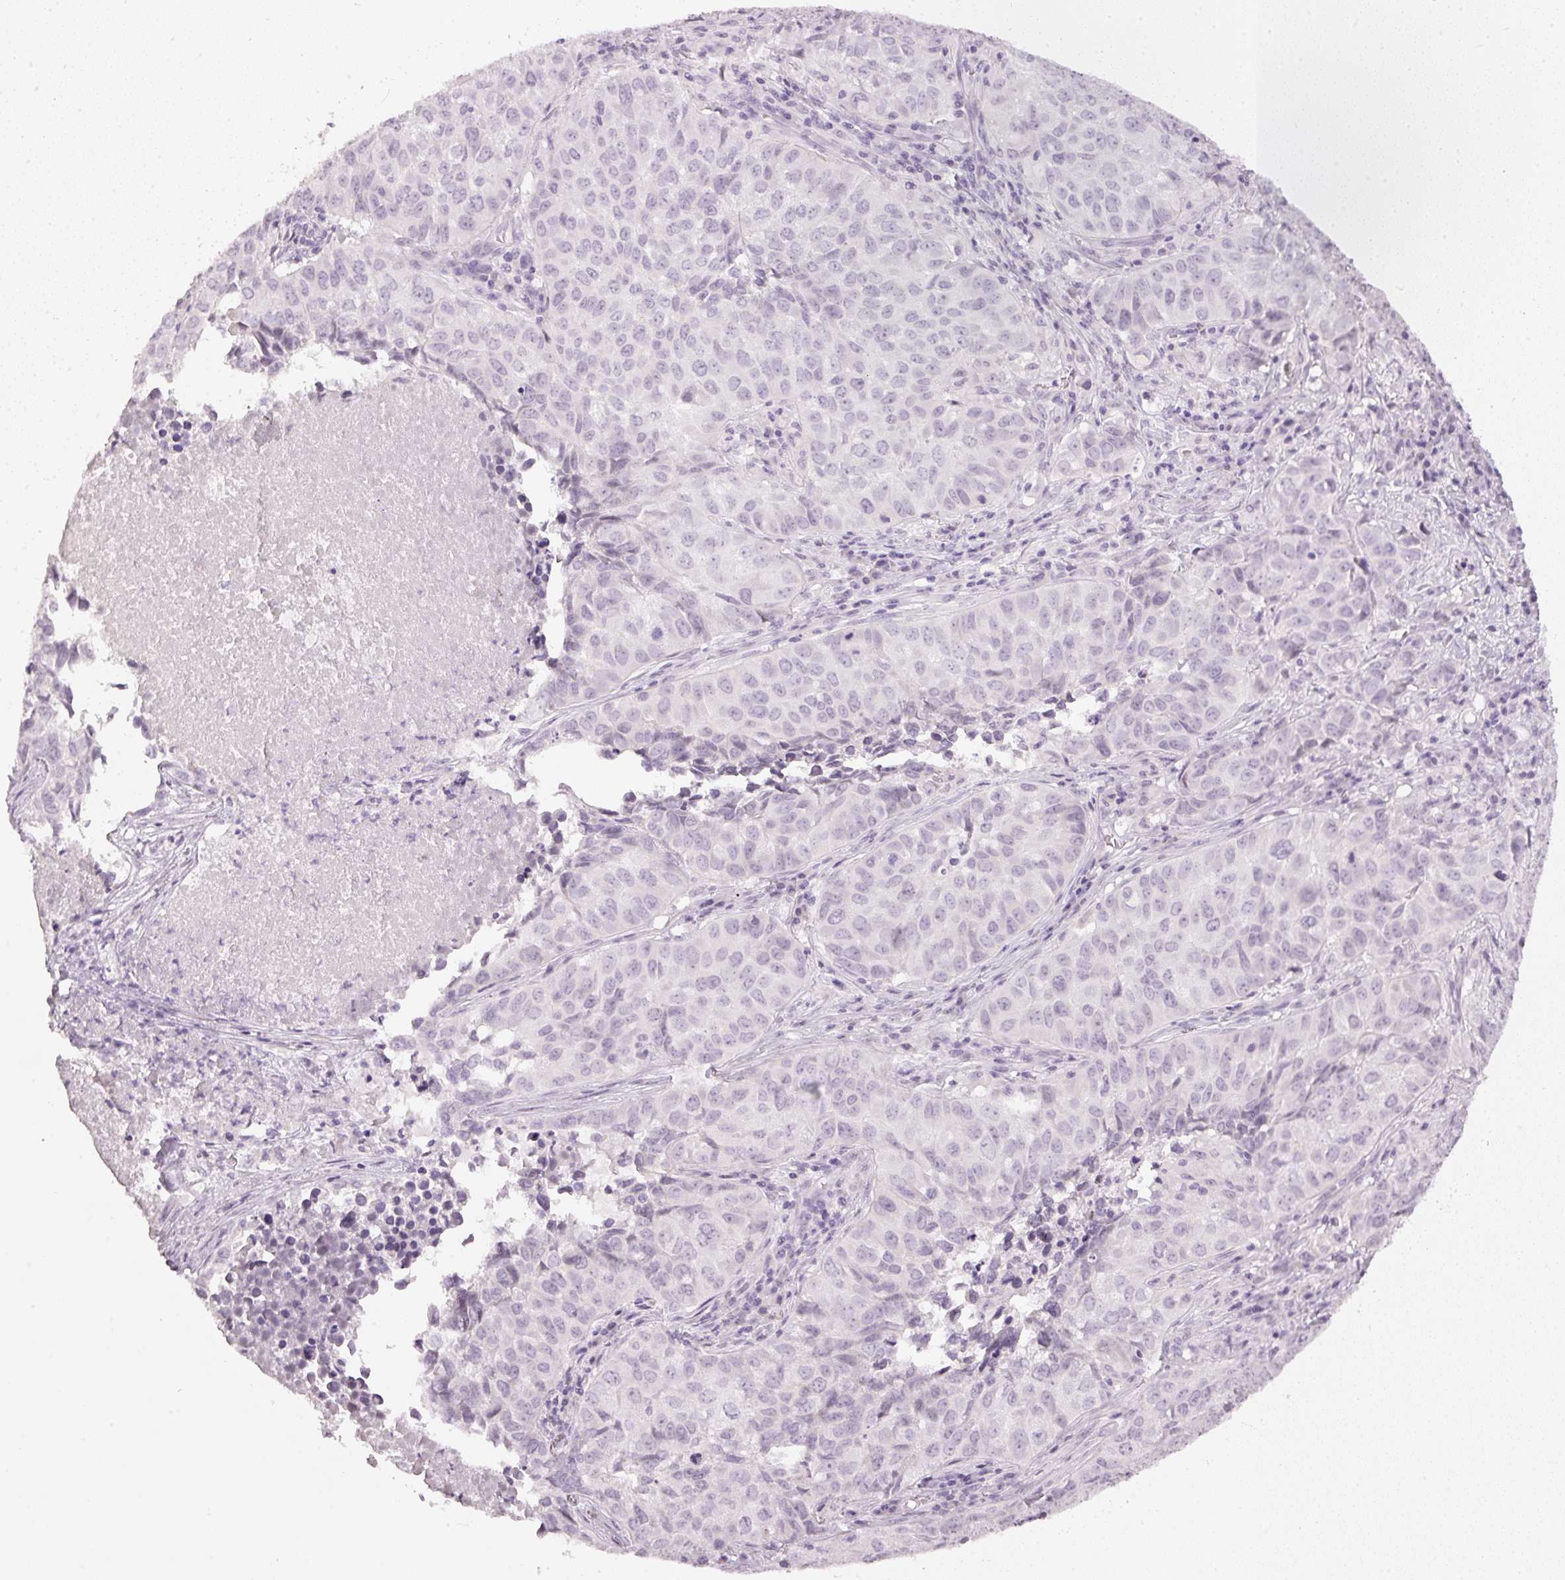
{"staining": {"intensity": "negative", "quantity": "none", "location": "none"}, "tissue": "lung cancer", "cell_type": "Tumor cells", "image_type": "cancer", "snomed": [{"axis": "morphology", "description": "Adenocarcinoma, NOS"}, {"axis": "topography", "description": "Lung"}], "caption": "This is an immunohistochemistry photomicrograph of adenocarcinoma (lung). There is no expression in tumor cells.", "gene": "NRDE2", "patient": {"sex": "female", "age": 50}}